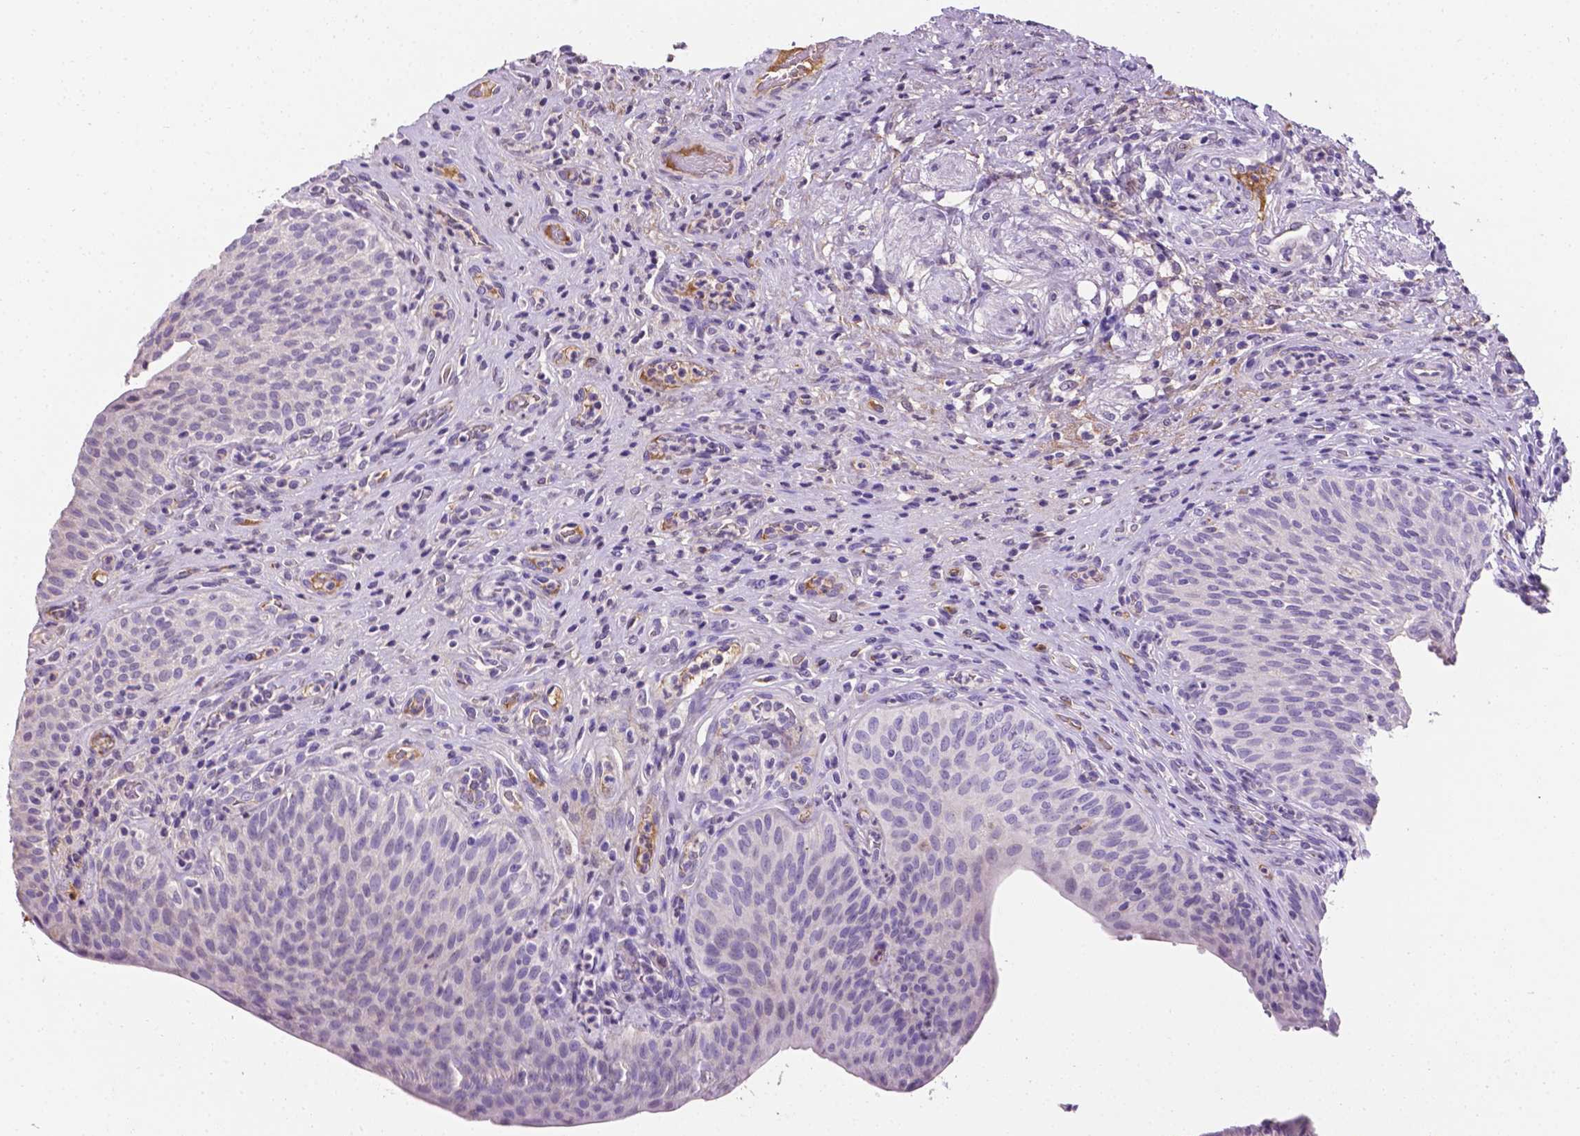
{"staining": {"intensity": "negative", "quantity": "none", "location": "none"}, "tissue": "urinary bladder", "cell_type": "Urothelial cells", "image_type": "normal", "snomed": [{"axis": "morphology", "description": "Normal tissue, NOS"}, {"axis": "topography", "description": "Urinary bladder"}, {"axis": "topography", "description": "Peripheral nerve tissue"}], "caption": "Urothelial cells are negative for protein expression in normal human urinary bladder. (DAB immunohistochemistry (IHC), high magnification).", "gene": "APOE", "patient": {"sex": "male", "age": 66}}